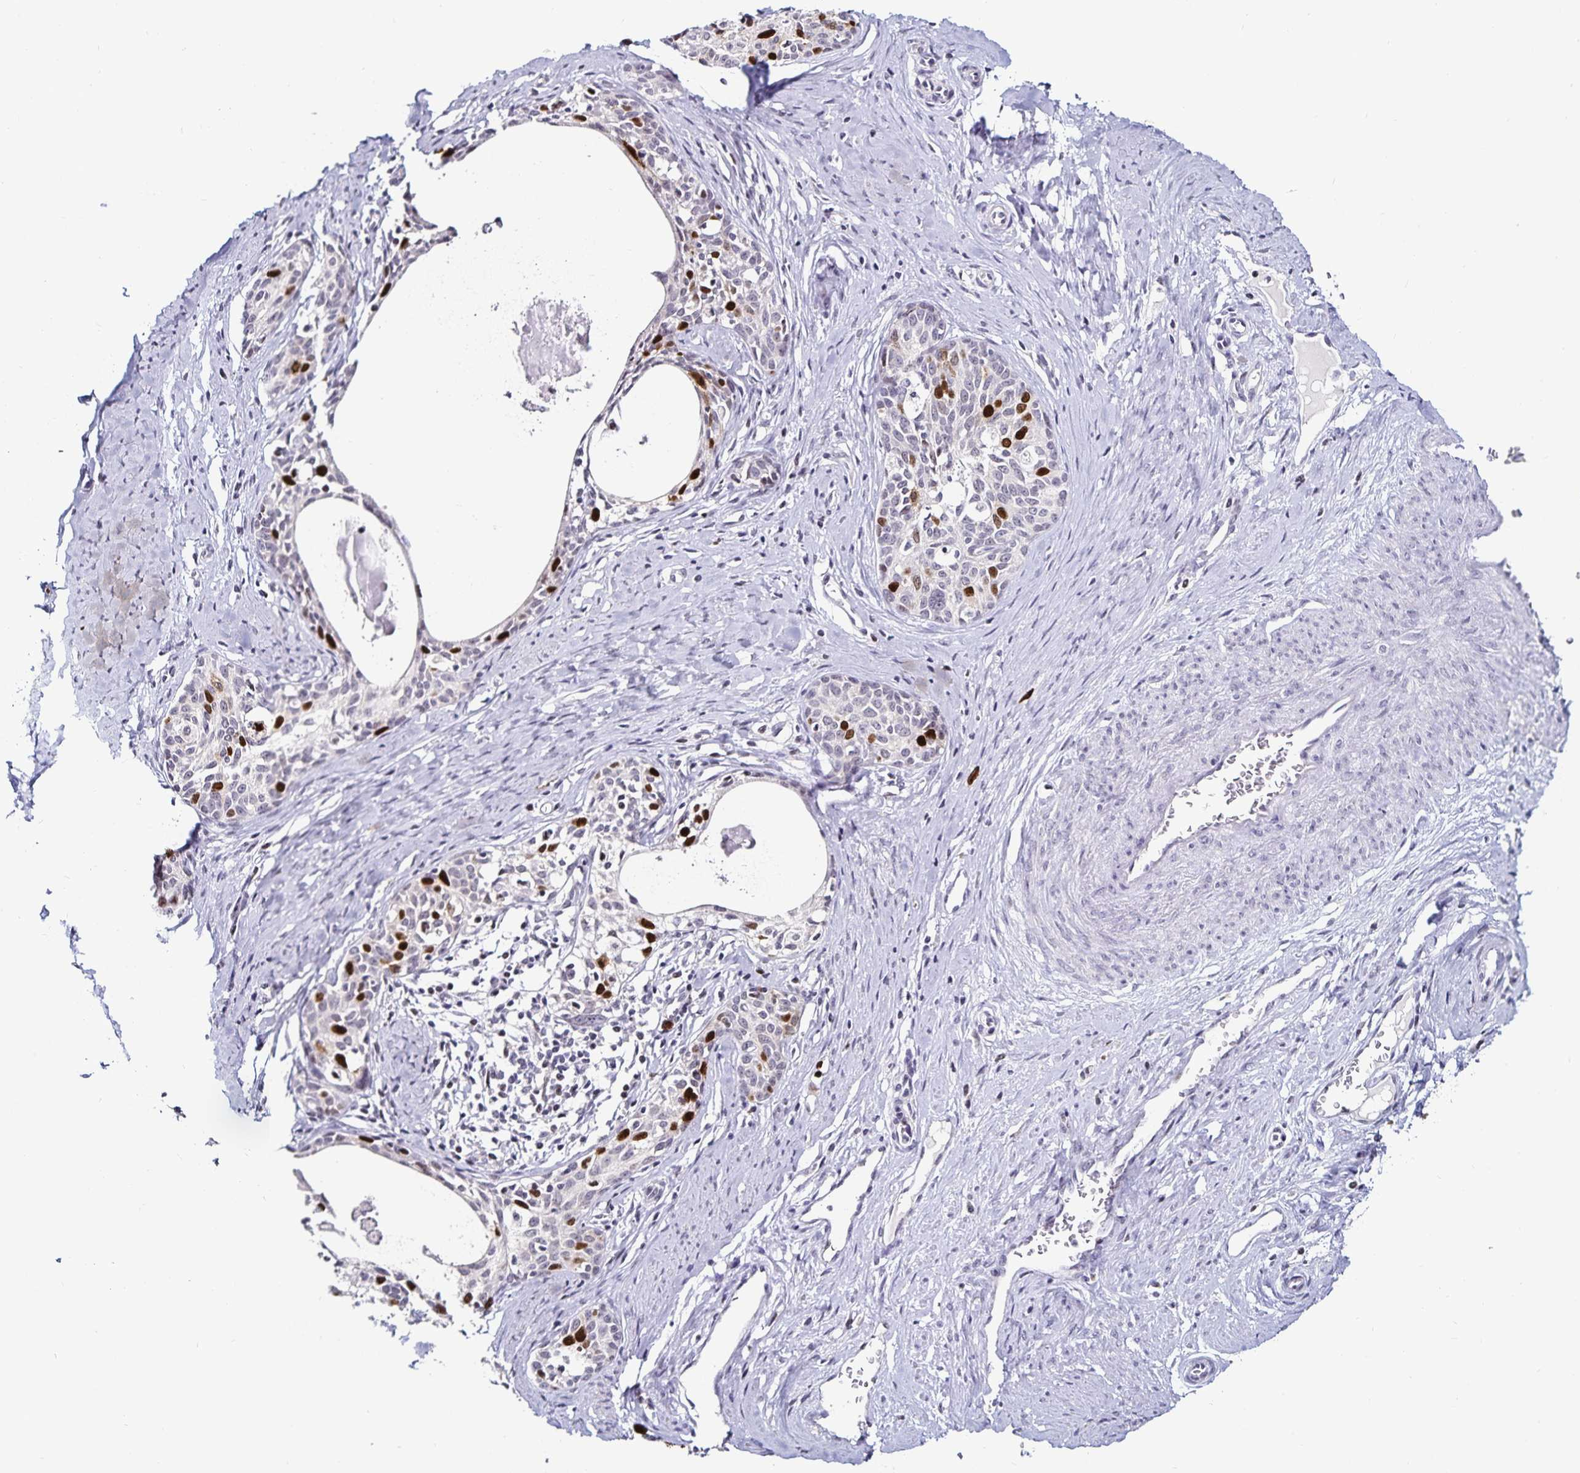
{"staining": {"intensity": "strong", "quantity": "<25%", "location": "nuclear"}, "tissue": "cervical cancer", "cell_type": "Tumor cells", "image_type": "cancer", "snomed": [{"axis": "morphology", "description": "Squamous cell carcinoma, NOS"}, {"axis": "morphology", "description": "Adenocarcinoma, NOS"}, {"axis": "topography", "description": "Cervix"}], "caption": "IHC staining of cervical cancer (adenocarcinoma), which displays medium levels of strong nuclear positivity in approximately <25% of tumor cells indicating strong nuclear protein expression. The staining was performed using DAB (brown) for protein detection and nuclei were counterstained in hematoxylin (blue).", "gene": "ANLN", "patient": {"sex": "female", "age": 52}}